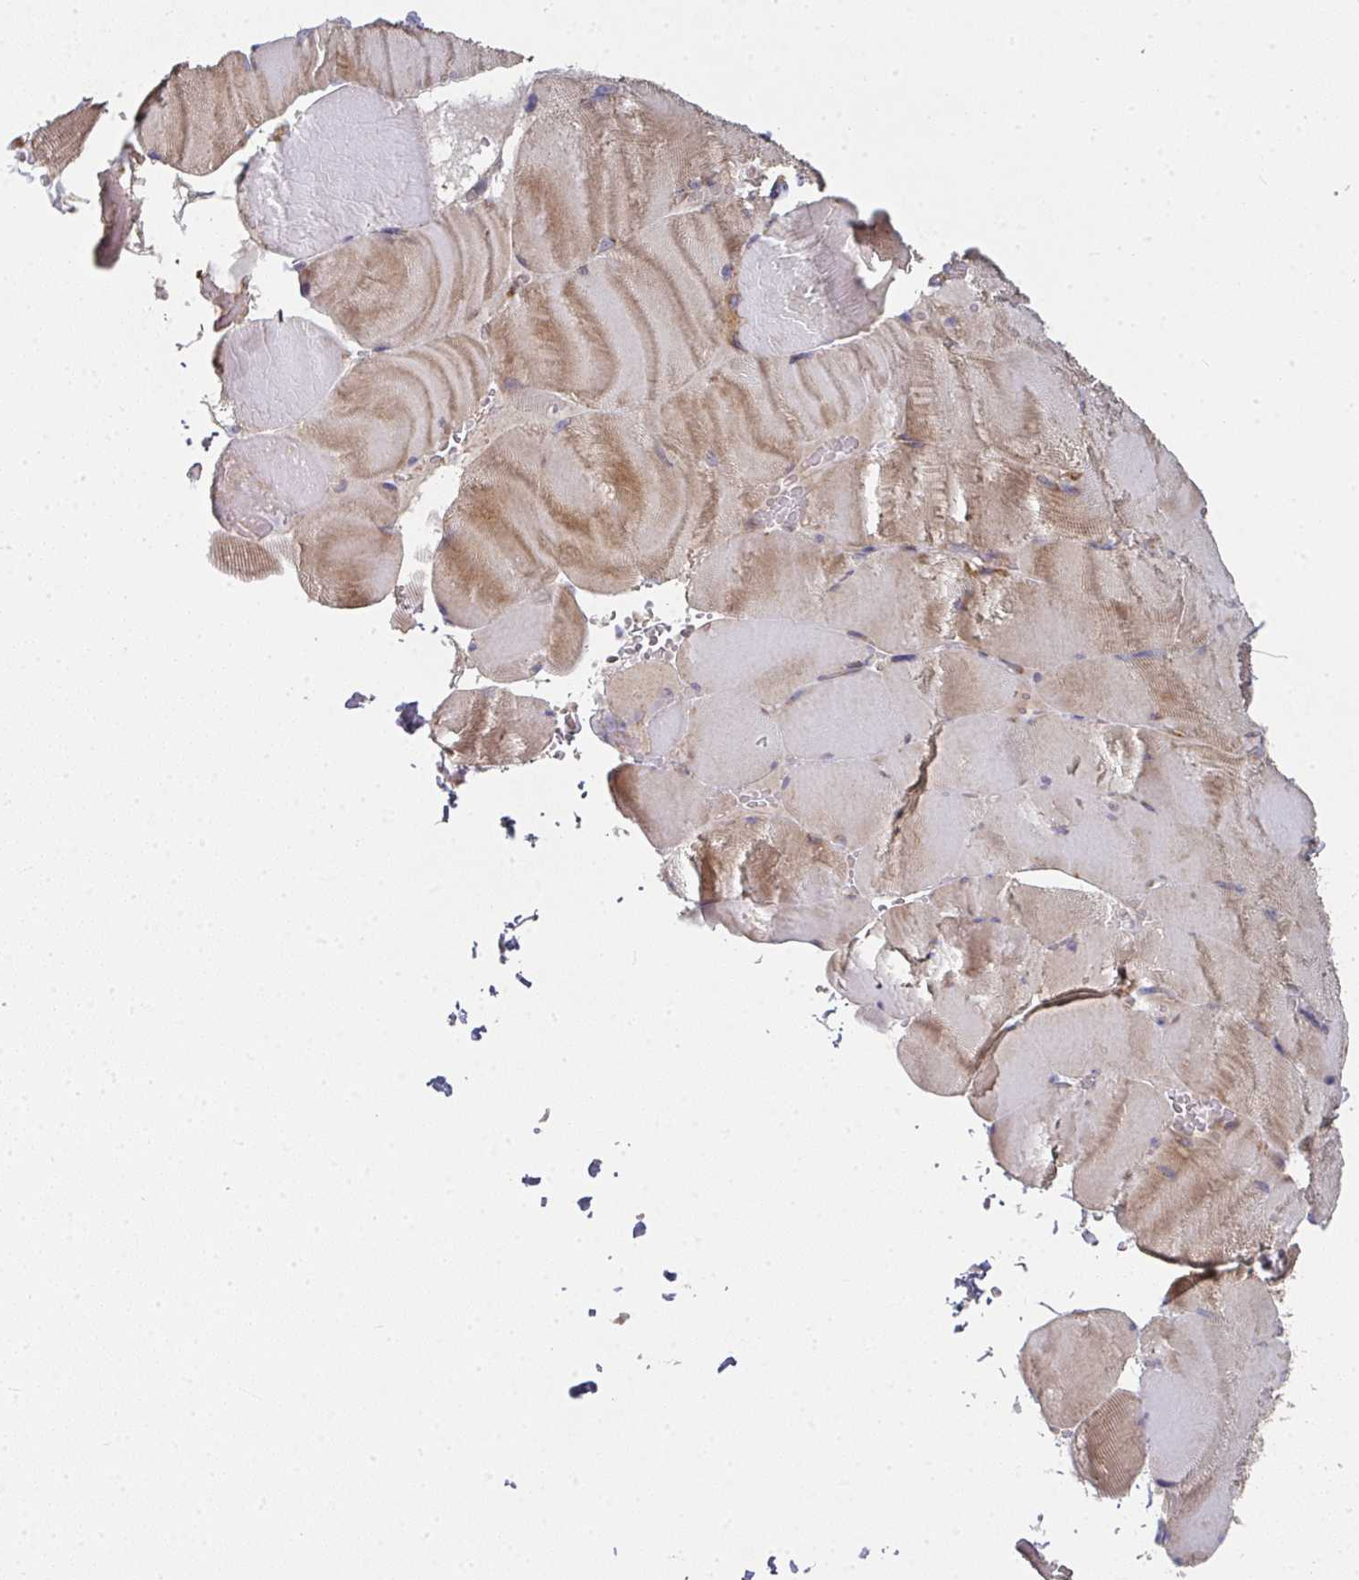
{"staining": {"intensity": "moderate", "quantity": "25%-75%", "location": "cytoplasmic/membranous"}, "tissue": "skeletal muscle", "cell_type": "Myocytes", "image_type": "normal", "snomed": [{"axis": "morphology", "description": "Normal tissue, NOS"}, {"axis": "topography", "description": "Skeletal muscle"}, {"axis": "topography", "description": "Head-Neck"}], "caption": "Immunohistochemical staining of unremarkable skeletal muscle demonstrates medium levels of moderate cytoplasmic/membranous positivity in approximately 25%-75% of myocytes. The staining was performed using DAB to visualize the protein expression in brown, while the nuclei were stained in blue with hematoxylin (Magnification: 20x).", "gene": "RHEBL1", "patient": {"sex": "male", "age": 66}}